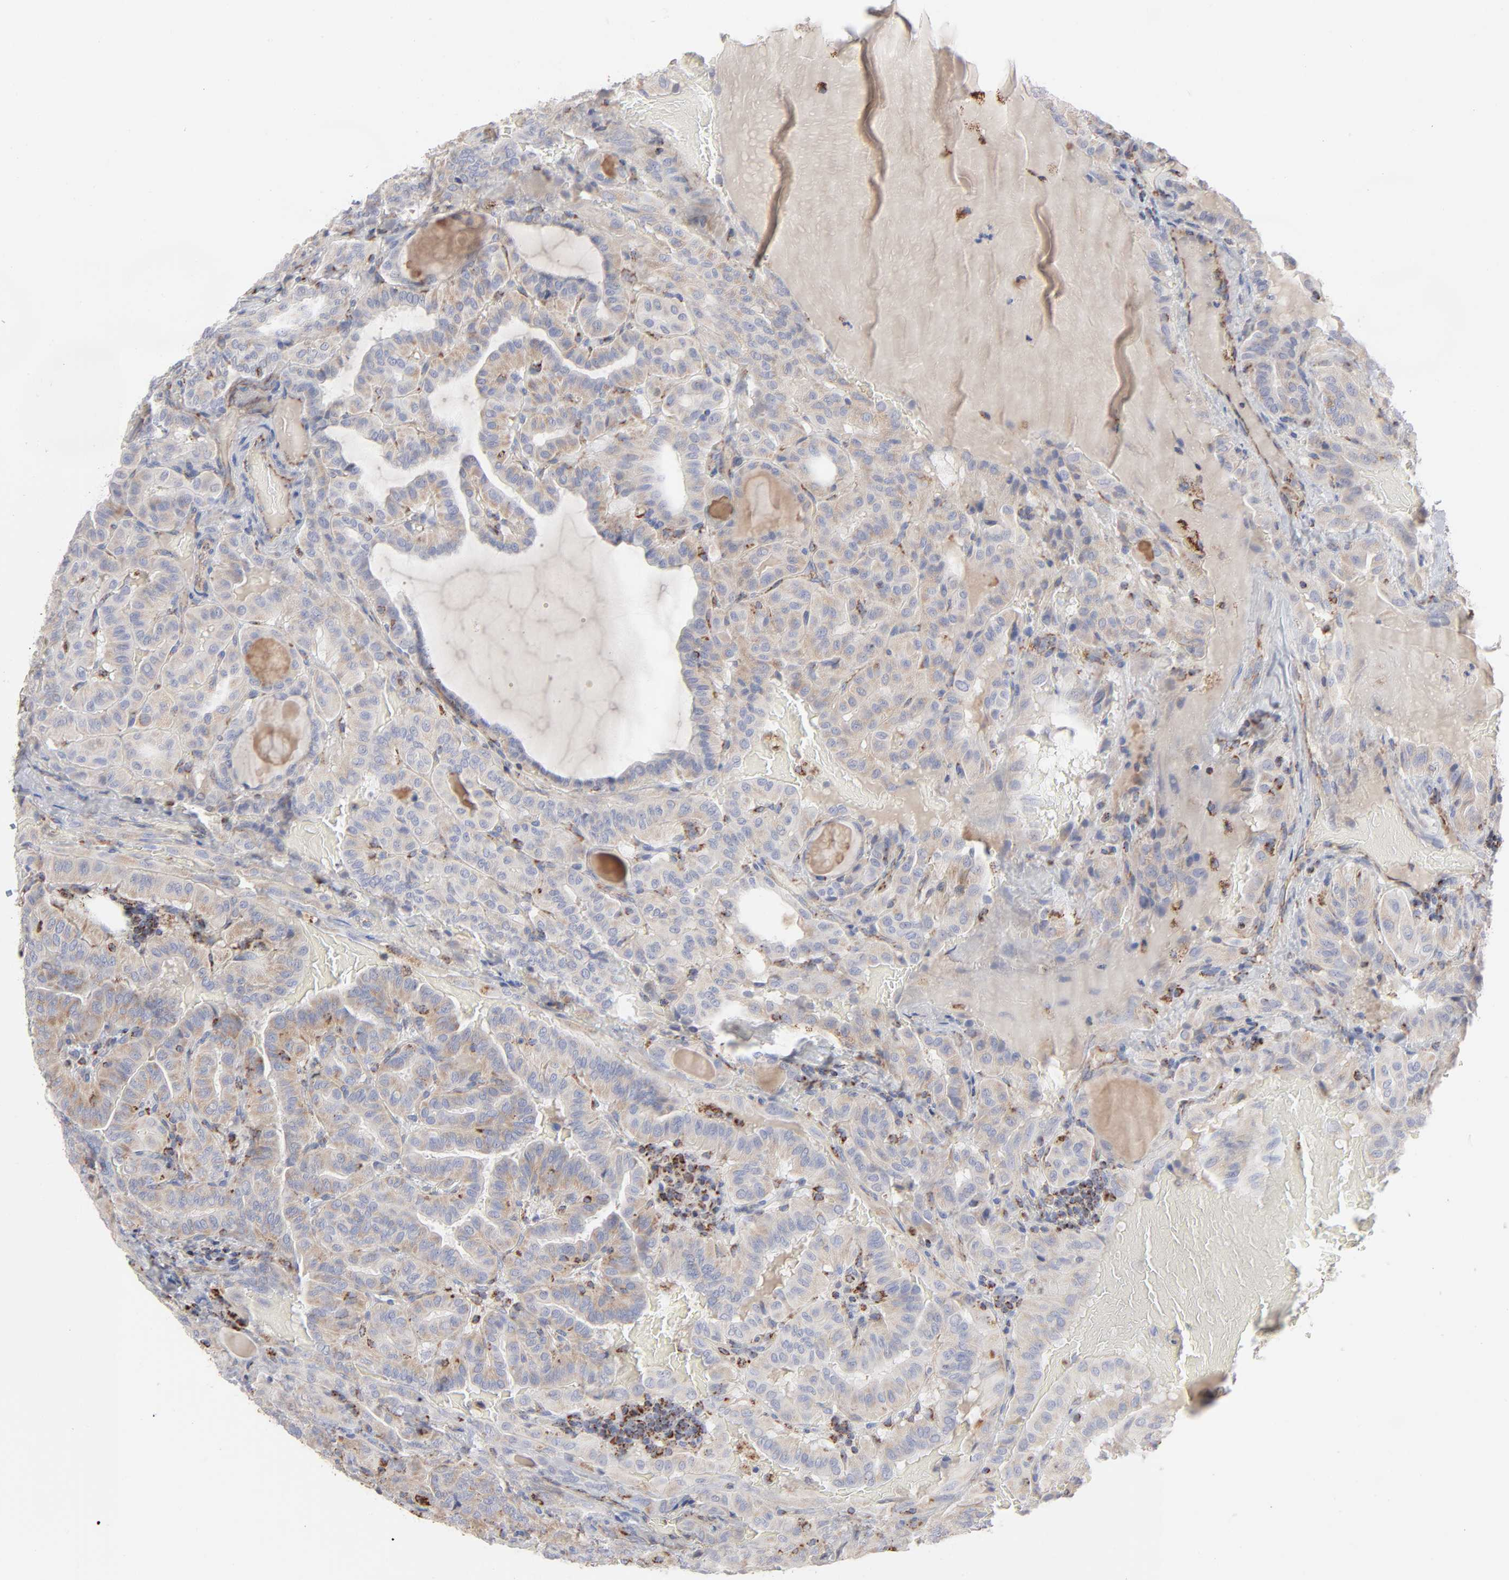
{"staining": {"intensity": "weak", "quantity": "25%-75%", "location": "cytoplasmic/membranous"}, "tissue": "thyroid cancer", "cell_type": "Tumor cells", "image_type": "cancer", "snomed": [{"axis": "morphology", "description": "Papillary adenocarcinoma, NOS"}, {"axis": "topography", "description": "Thyroid gland"}], "caption": "IHC of thyroid cancer exhibits low levels of weak cytoplasmic/membranous expression in approximately 25%-75% of tumor cells.", "gene": "ASB3", "patient": {"sex": "male", "age": 77}}